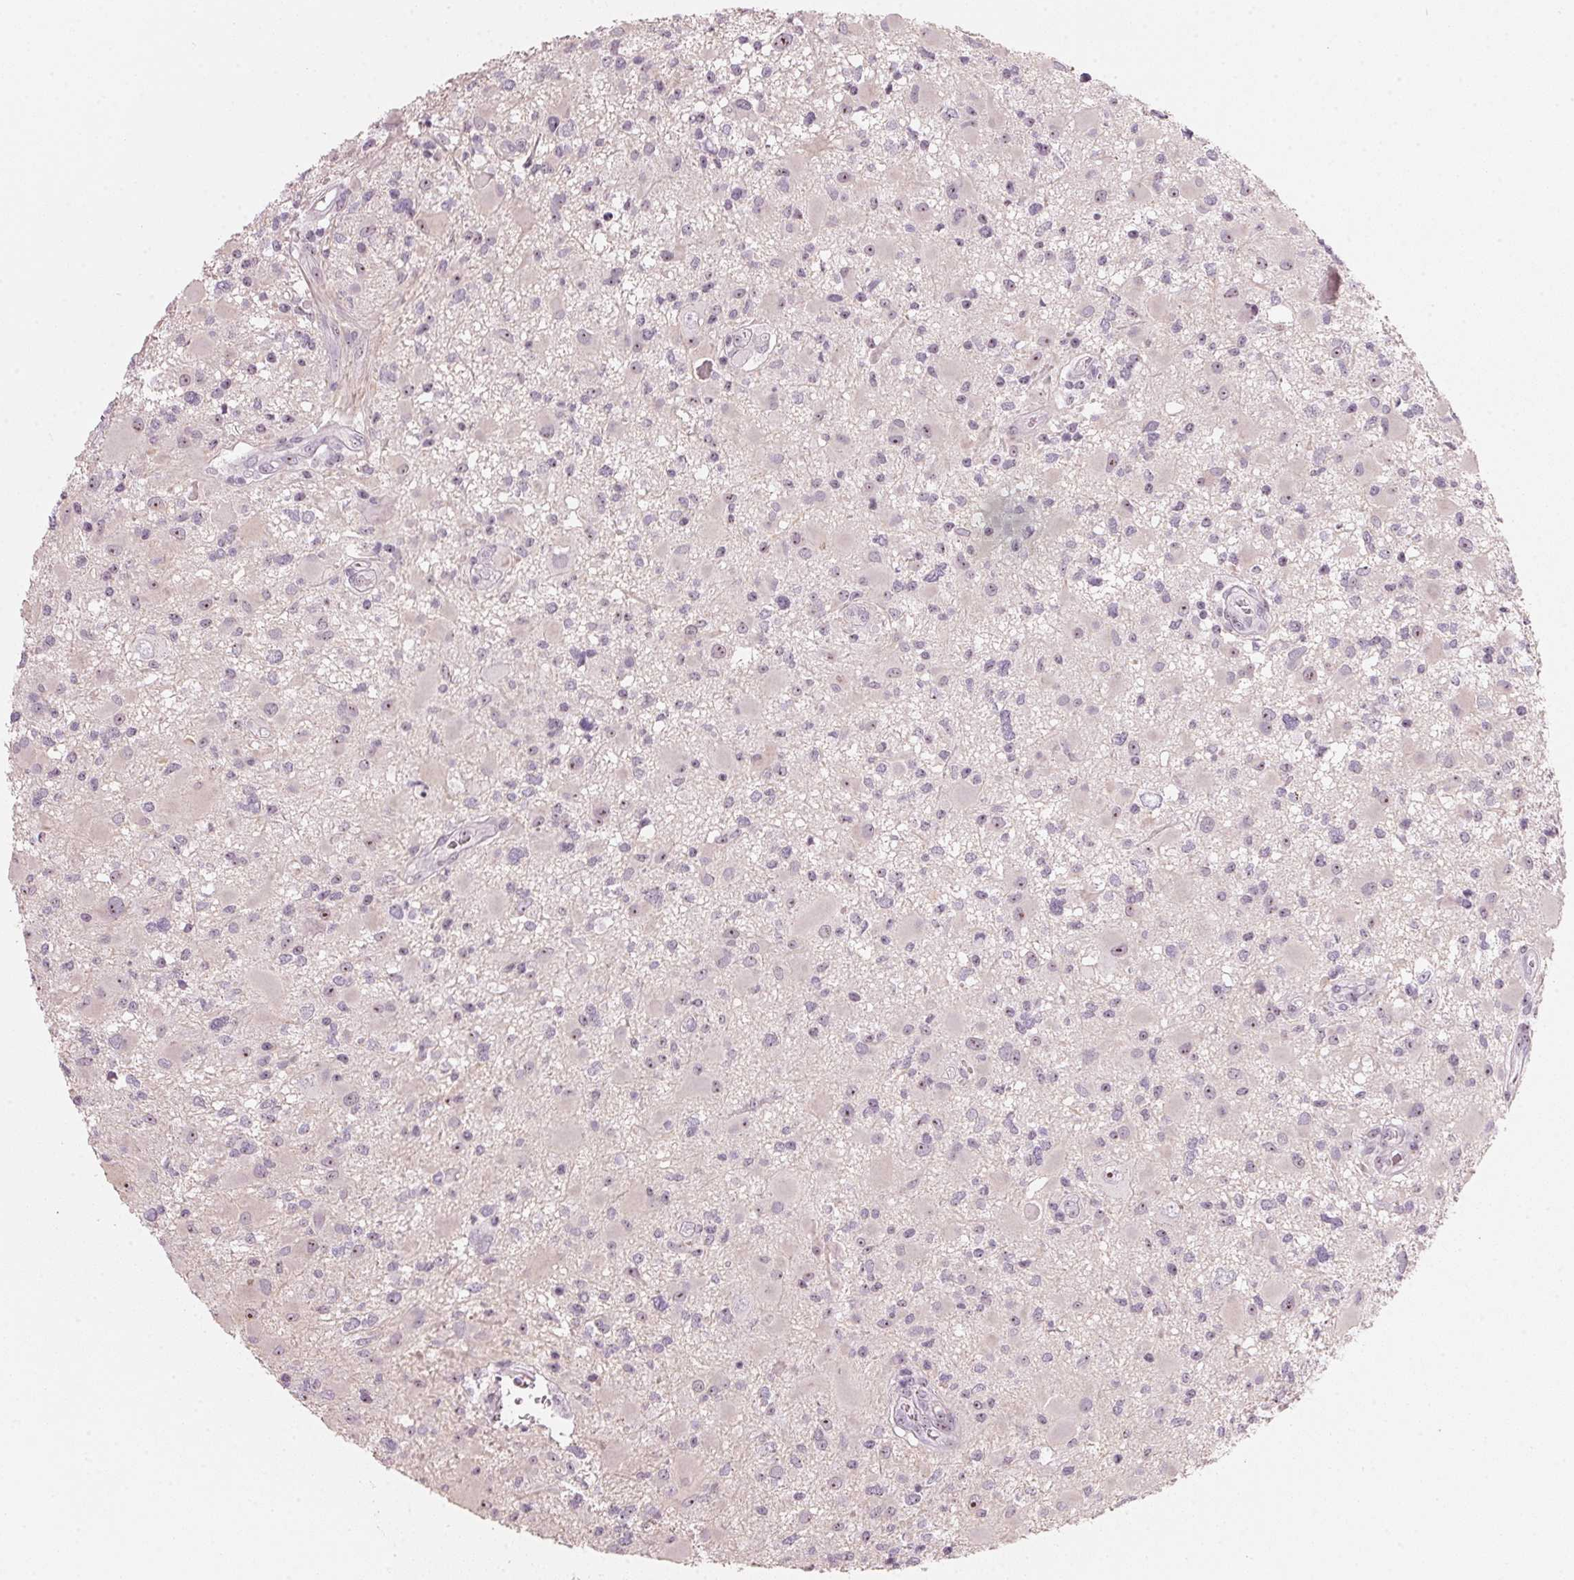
{"staining": {"intensity": "weak", "quantity": "<25%", "location": "nuclear"}, "tissue": "glioma", "cell_type": "Tumor cells", "image_type": "cancer", "snomed": [{"axis": "morphology", "description": "Glioma, malignant, High grade"}, {"axis": "topography", "description": "Brain"}], "caption": "Immunohistochemistry (IHC) of malignant high-grade glioma shows no positivity in tumor cells.", "gene": "DNTTIP2", "patient": {"sex": "male", "age": 54}}